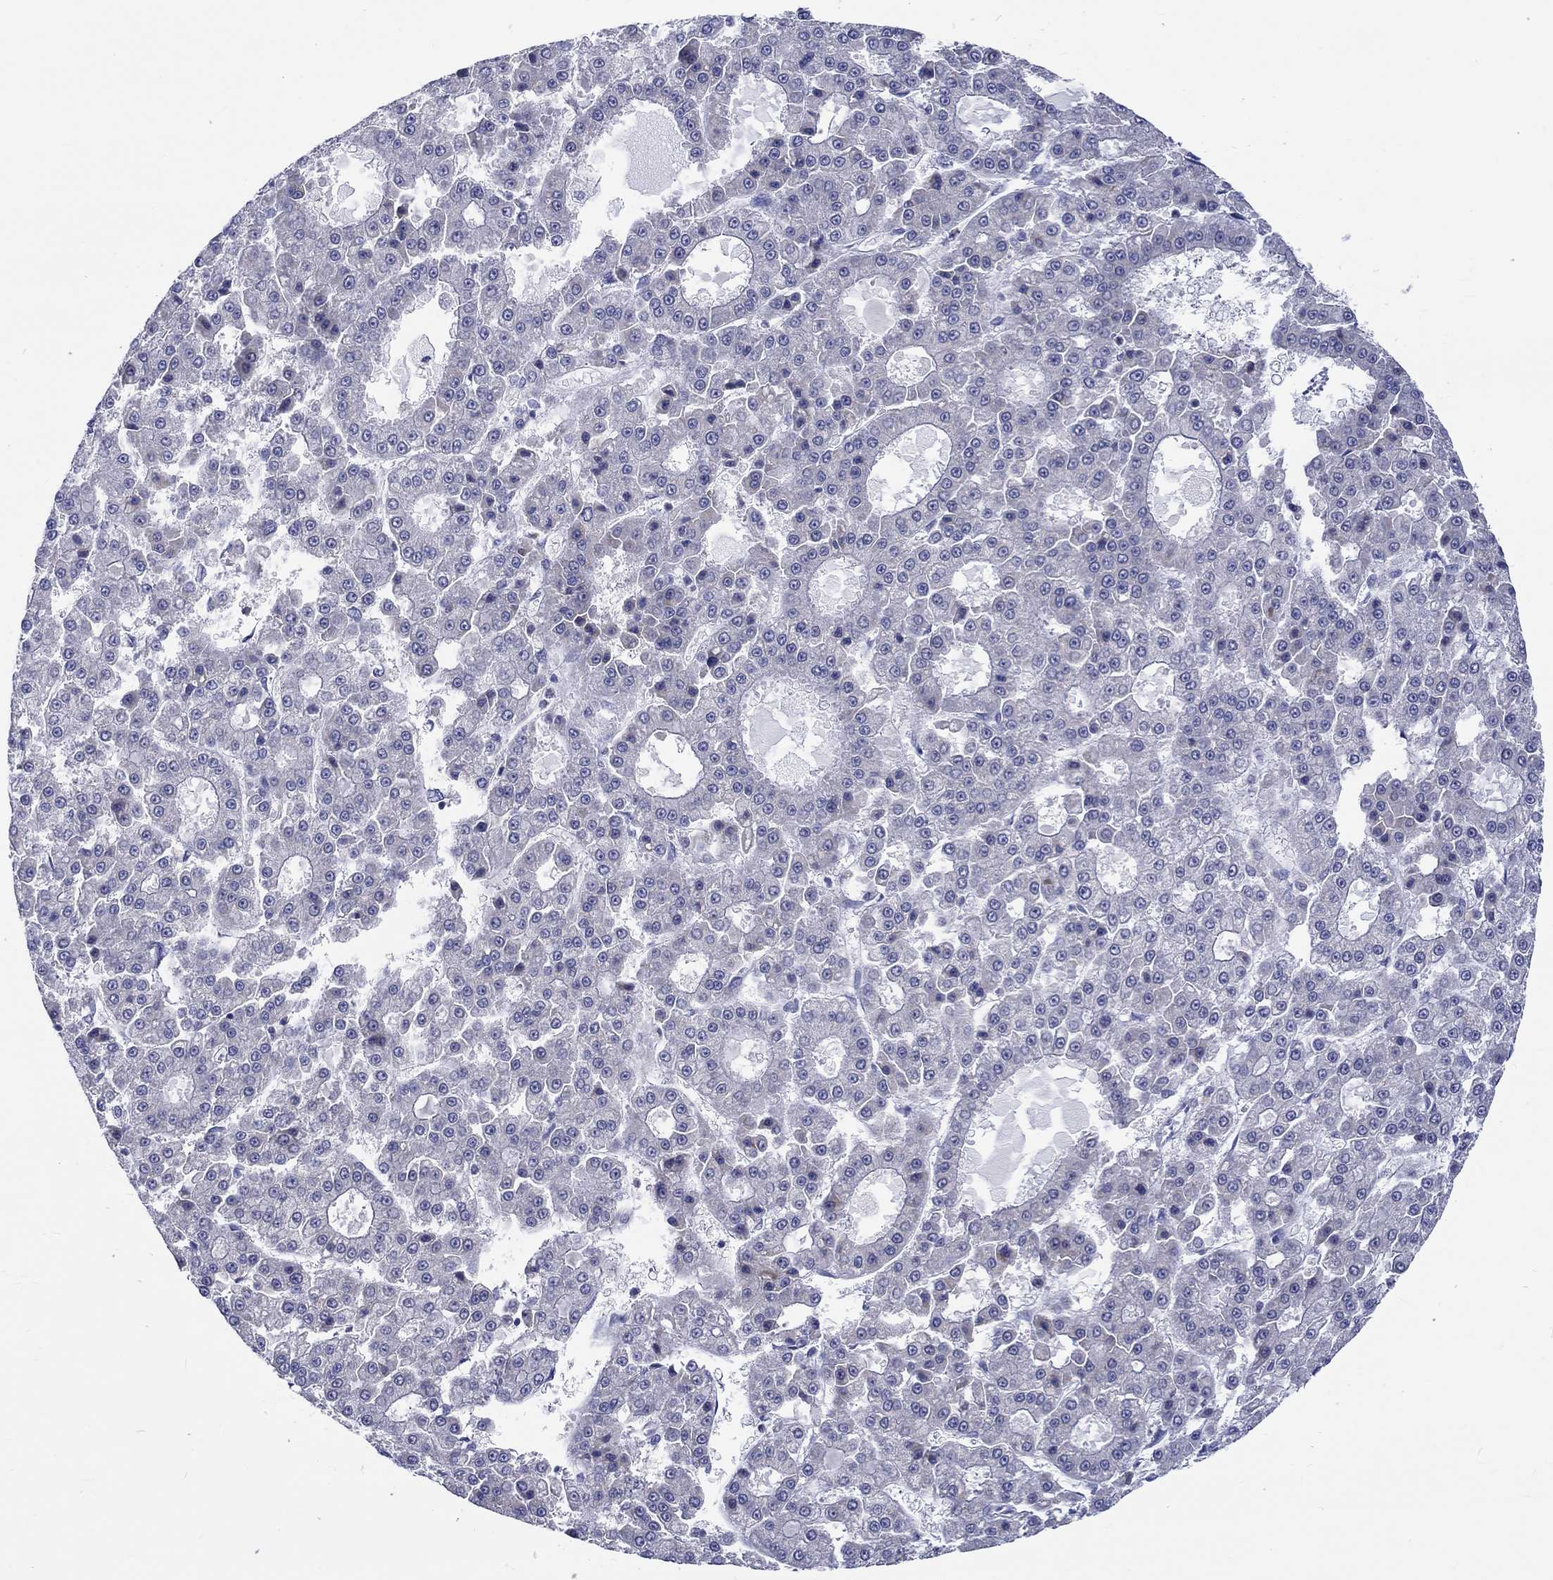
{"staining": {"intensity": "negative", "quantity": "none", "location": "none"}, "tissue": "liver cancer", "cell_type": "Tumor cells", "image_type": "cancer", "snomed": [{"axis": "morphology", "description": "Carcinoma, Hepatocellular, NOS"}, {"axis": "topography", "description": "Liver"}], "caption": "A histopathology image of human liver cancer (hepatocellular carcinoma) is negative for staining in tumor cells.", "gene": "ST6GALNAC1", "patient": {"sex": "male", "age": 70}}